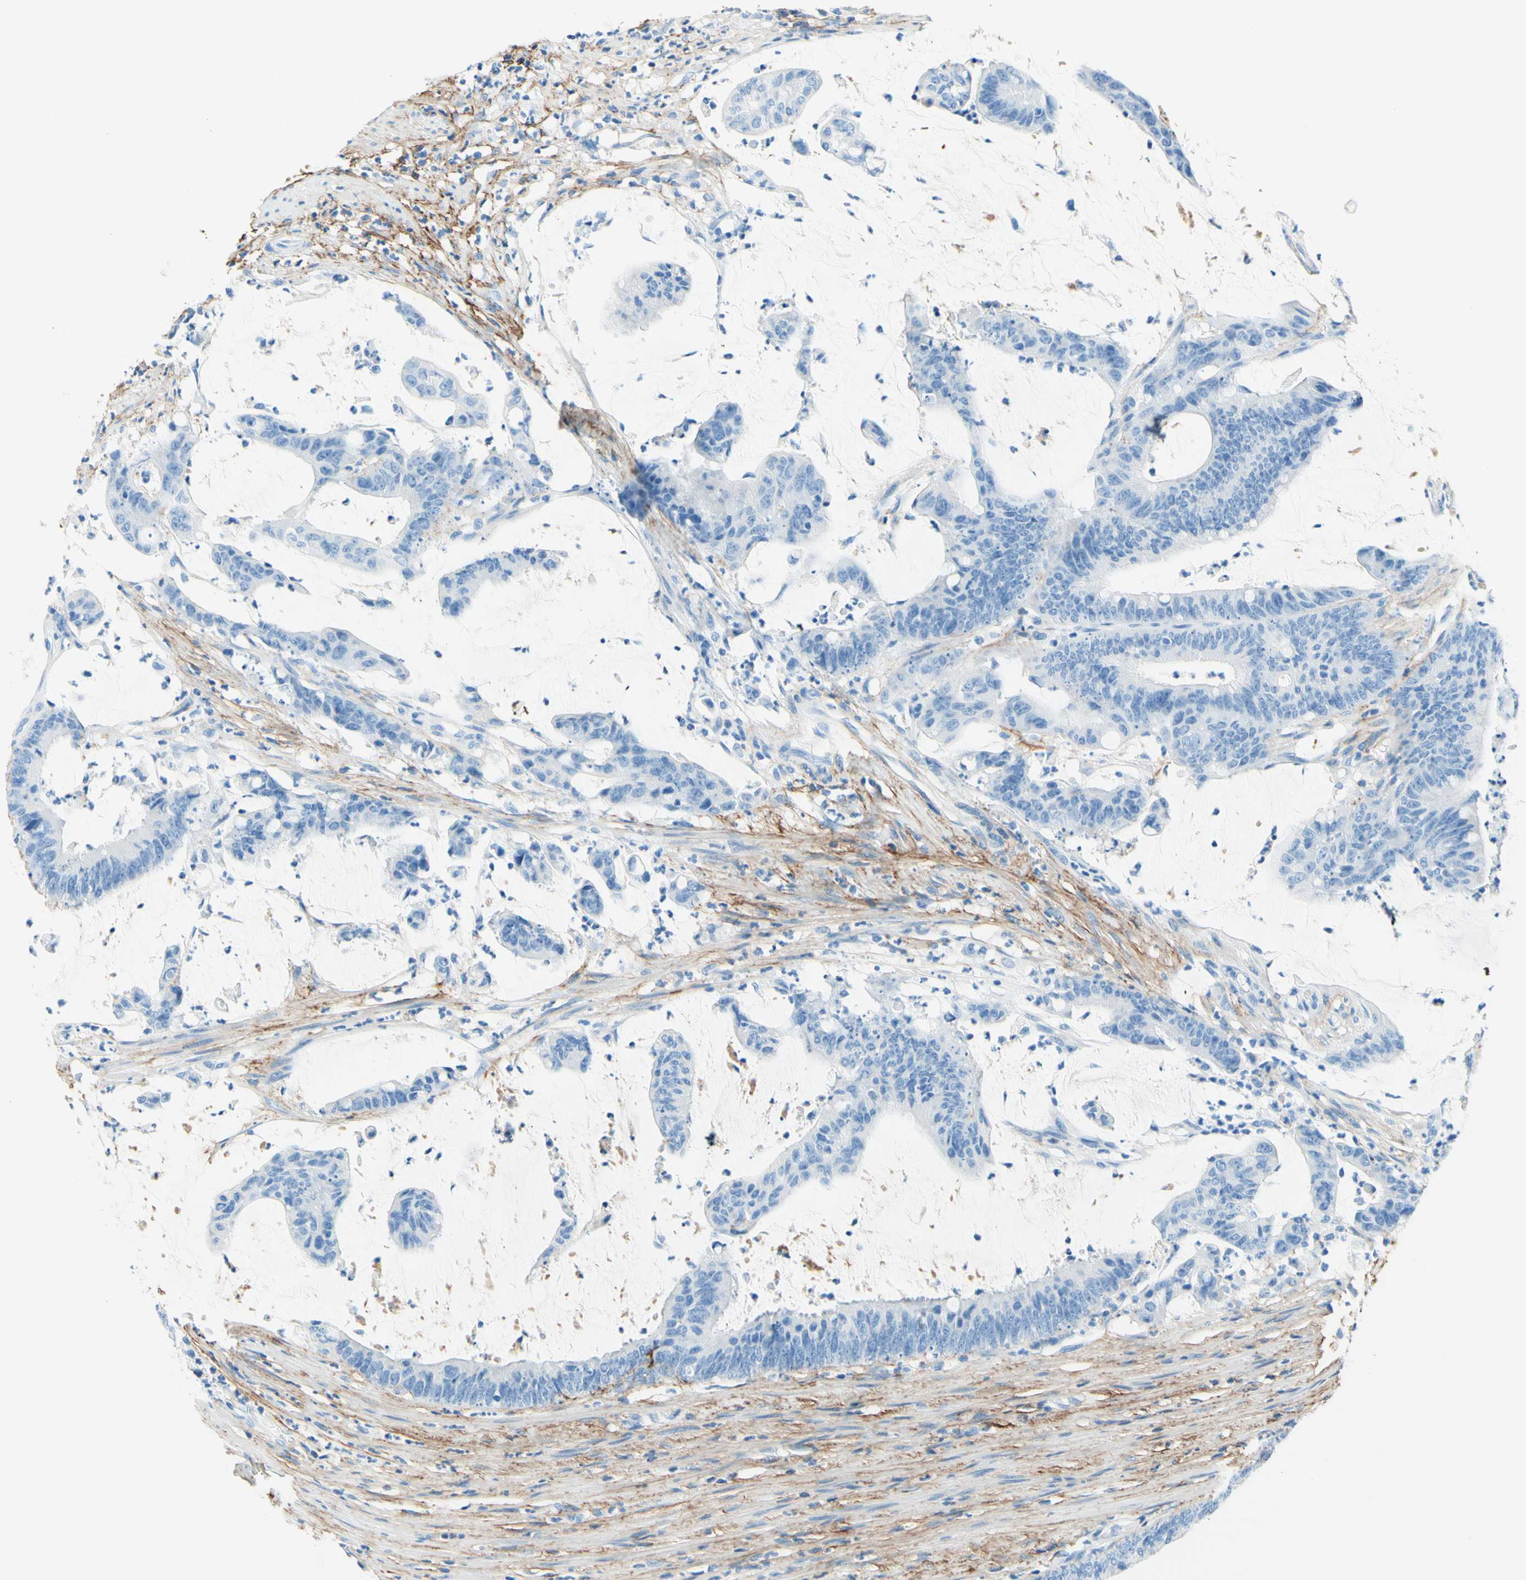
{"staining": {"intensity": "negative", "quantity": "none", "location": "none"}, "tissue": "colorectal cancer", "cell_type": "Tumor cells", "image_type": "cancer", "snomed": [{"axis": "morphology", "description": "Adenocarcinoma, NOS"}, {"axis": "topography", "description": "Rectum"}], "caption": "Histopathology image shows no significant protein staining in tumor cells of colorectal adenocarcinoma.", "gene": "MFAP5", "patient": {"sex": "female", "age": 66}}